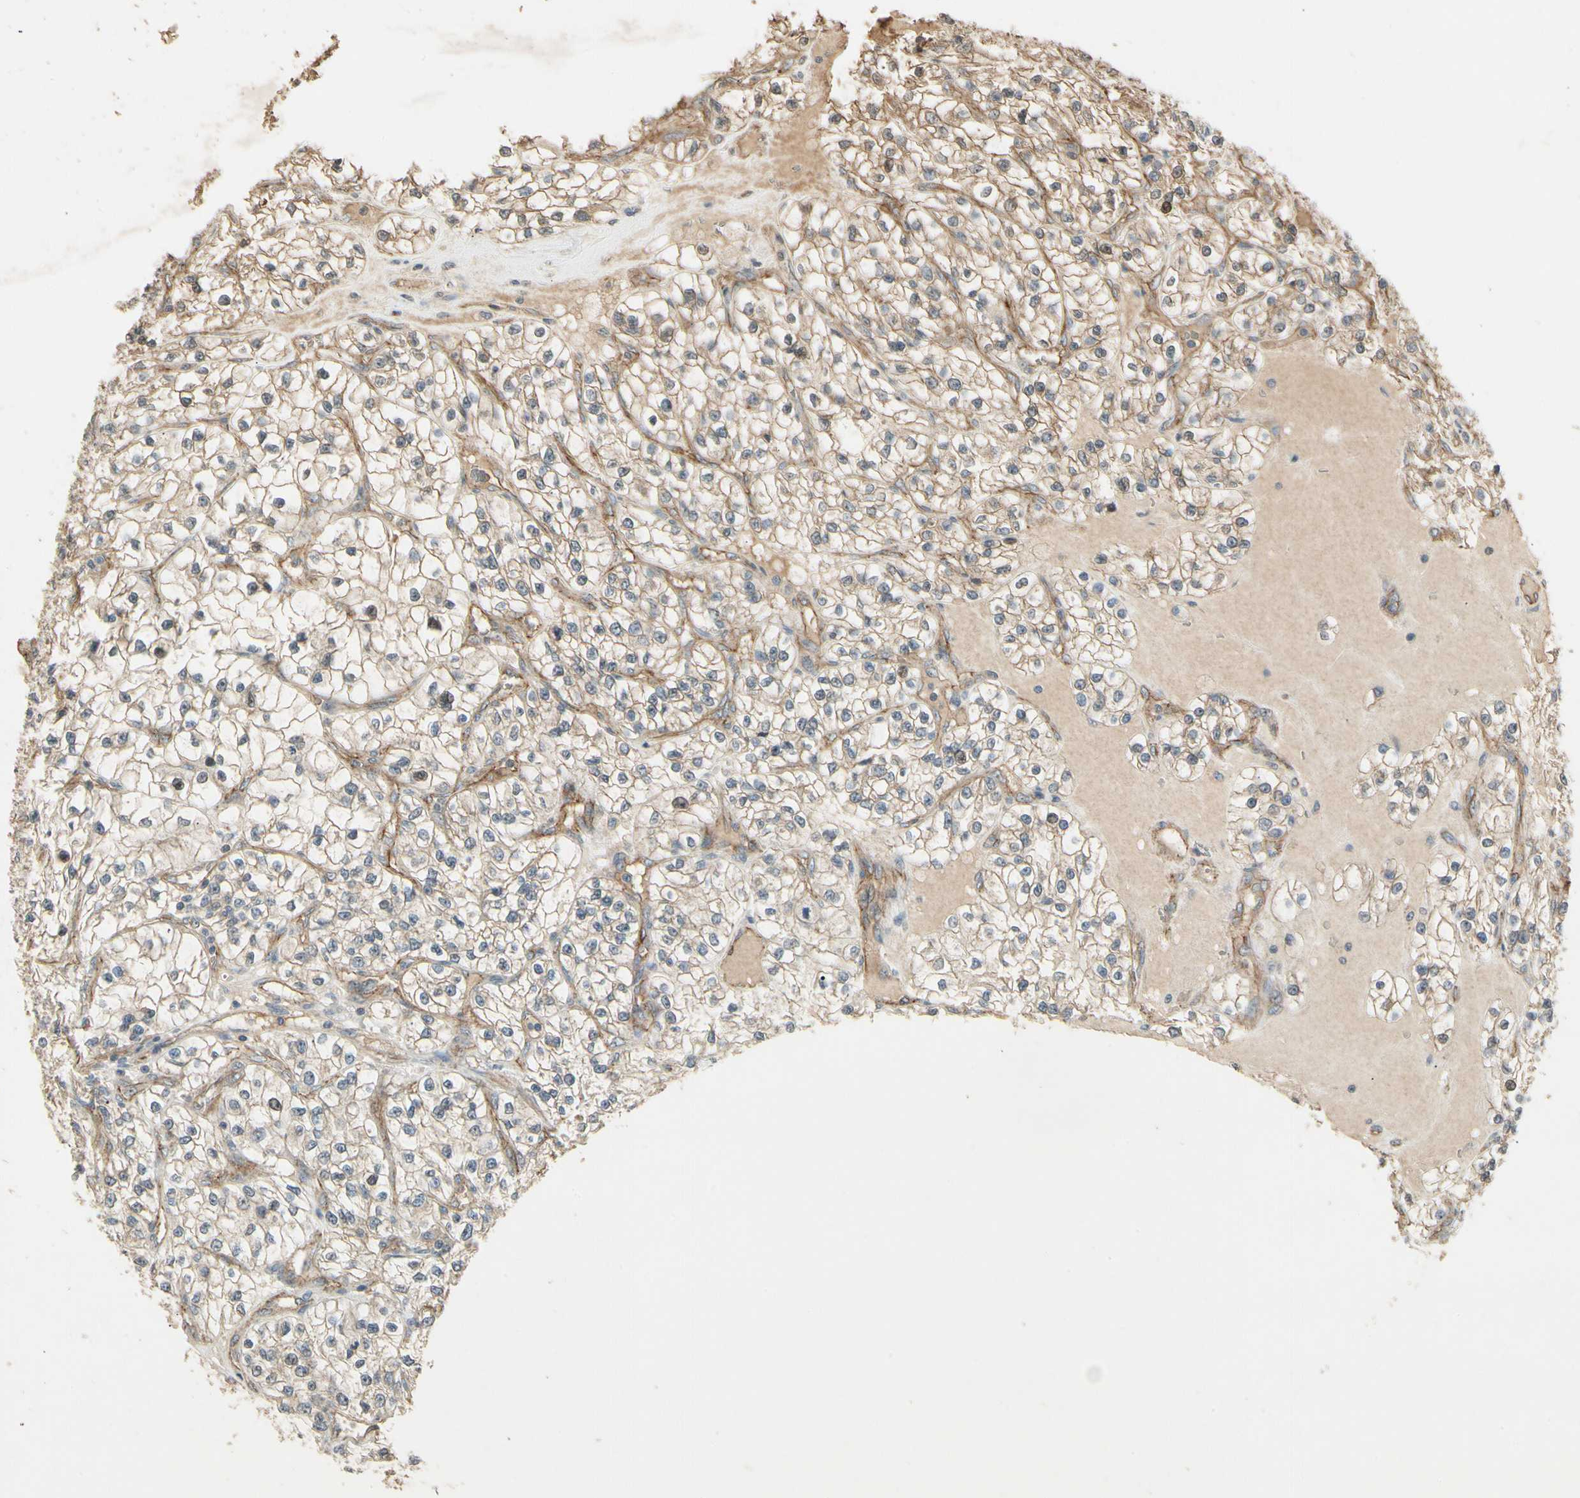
{"staining": {"intensity": "weak", "quantity": "25%-75%", "location": "cytoplasmic/membranous"}, "tissue": "renal cancer", "cell_type": "Tumor cells", "image_type": "cancer", "snomed": [{"axis": "morphology", "description": "Adenocarcinoma, NOS"}, {"axis": "topography", "description": "Kidney"}], "caption": "Protein staining by IHC demonstrates weak cytoplasmic/membranous positivity in approximately 25%-75% of tumor cells in renal cancer (adenocarcinoma).", "gene": "RNF180", "patient": {"sex": "female", "age": 57}}